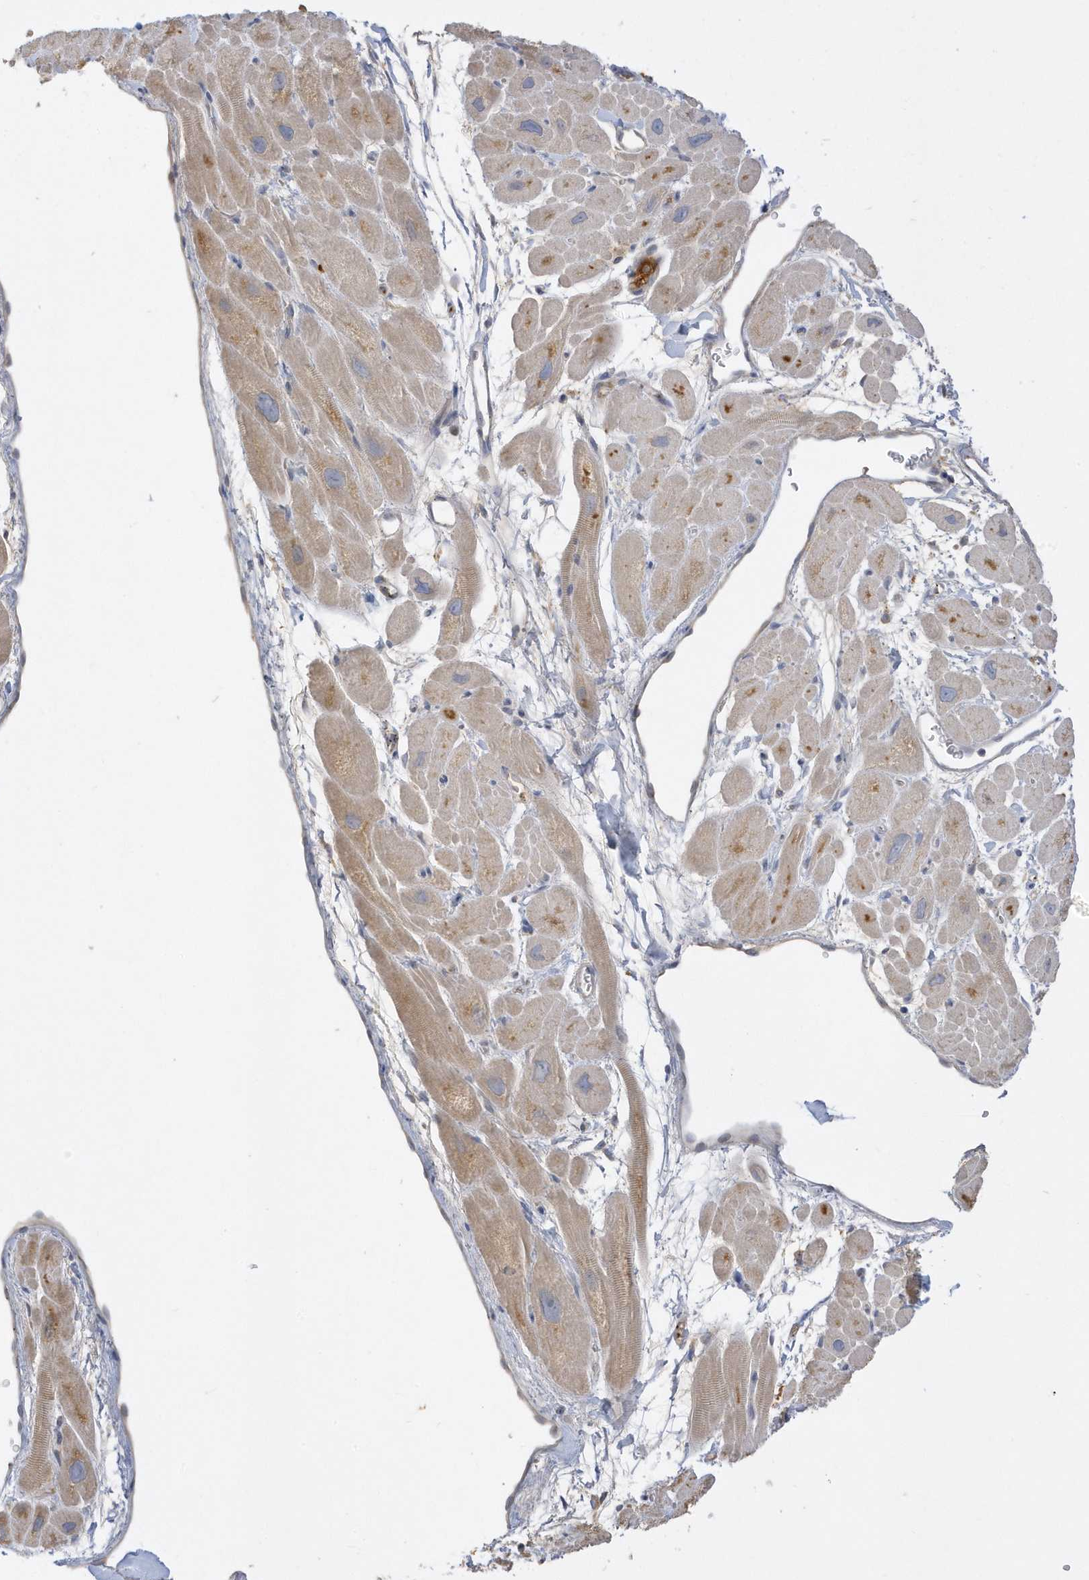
{"staining": {"intensity": "moderate", "quantity": "25%-75%", "location": "cytoplasmic/membranous"}, "tissue": "heart muscle", "cell_type": "Cardiomyocytes", "image_type": "normal", "snomed": [{"axis": "morphology", "description": "Normal tissue, NOS"}, {"axis": "topography", "description": "Heart"}], "caption": "Immunohistochemistry histopathology image of normal heart muscle stained for a protein (brown), which shows medium levels of moderate cytoplasmic/membranous expression in about 25%-75% of cardiomyocytes.", "gene": "DPP9", "patient": {"sex": "male", "age": 49}}